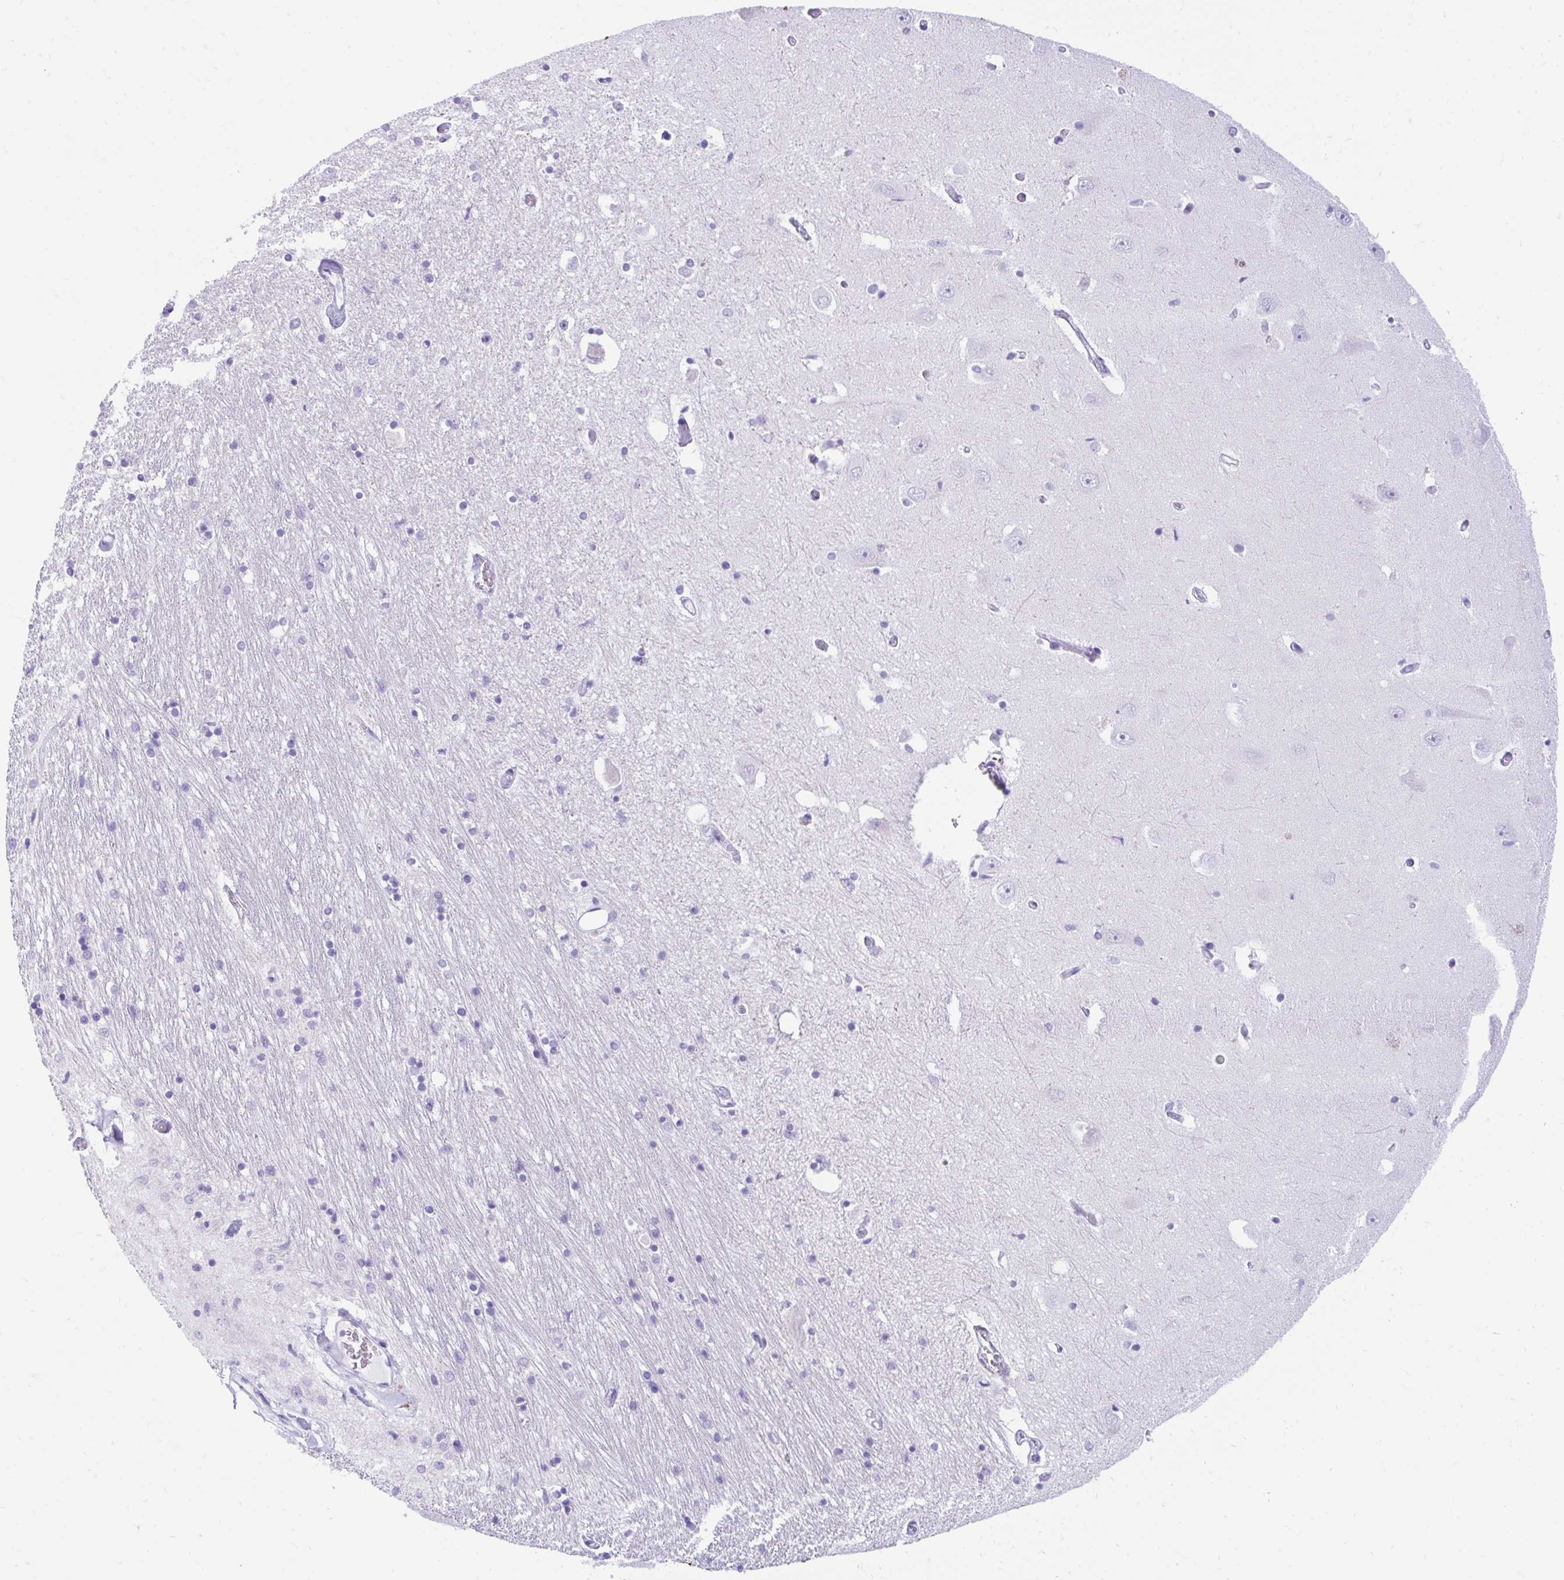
{"staining": {"intensity": "negative", "quantity": "none", "location": "none"}, "tissue": "caudate", "cell_type": "Glial cells", "image_type": "normal", "snomed": [{"axis": "morphology", "description": "Normal tissue, NOS"}, {"axis": "topography", "description": "Lateral ventricle wall"}, {"axis": "topography", "description": "Hippocampus"}], "caption": "This is an immunohistochemistry image of normal human caudate. There is no positivity in glial cells.", "gene": "KCNN4", "patient": {"sex": "female", "age": 63}}